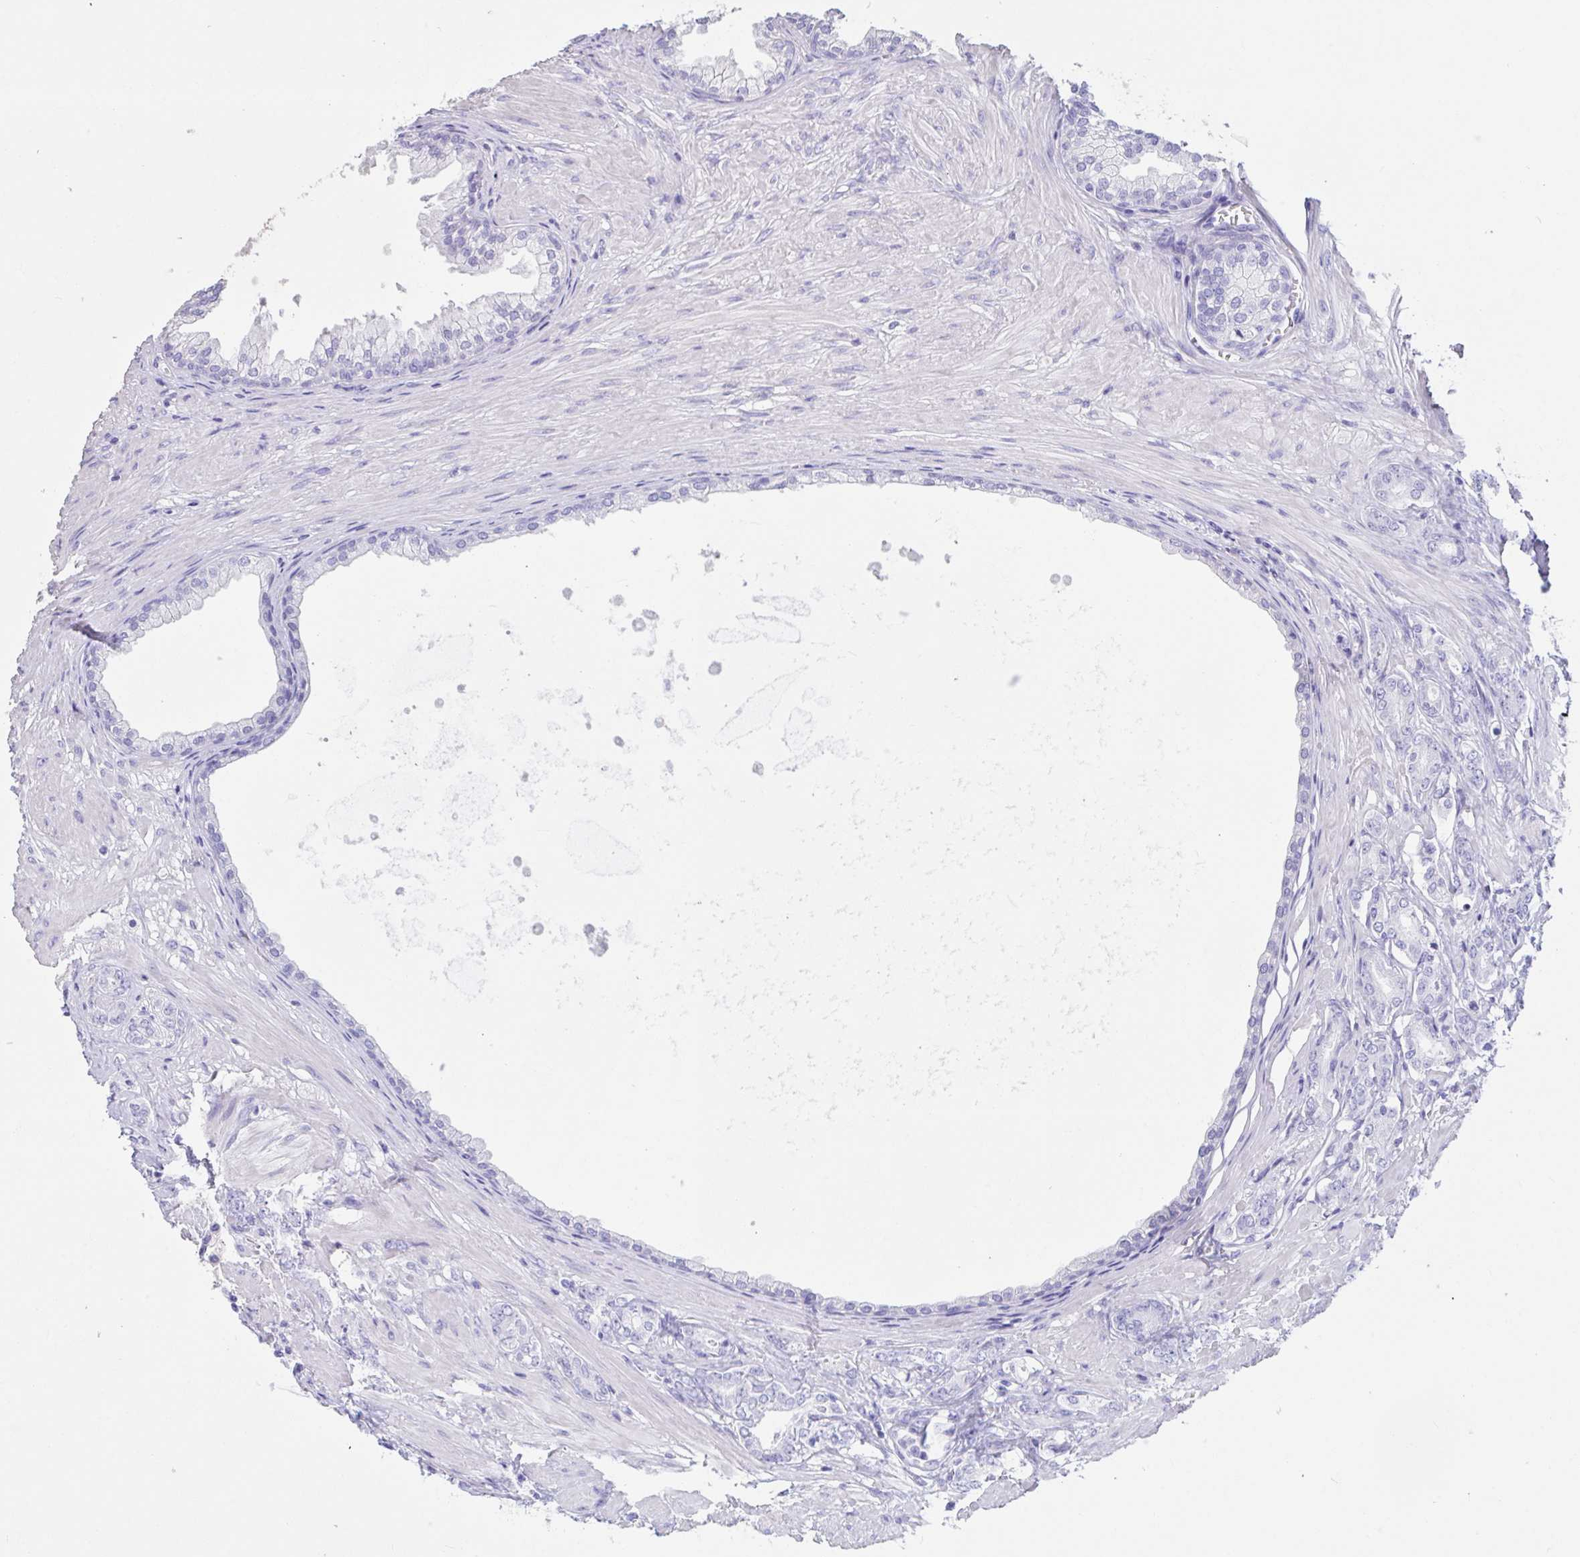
{"staining": {"intensity": "negative", "quantity": "none", "location": "none"}, "tissue": "prostate cancer", "cell_type": "Tumor cells", "image_type": "cancer", "snomed": [{"axis": "morphology", "description": "Adenocarcinoma, High grade"}, {"axis": "topography", "description": "Prostate"}], "caption": "Protein analysis of prostate cancer (adenocarcinoma (high-grade)) displays no significant expression in tumor cells.", "gene": "TNNC1", "patient": {"sex": "male", "age": 56}}